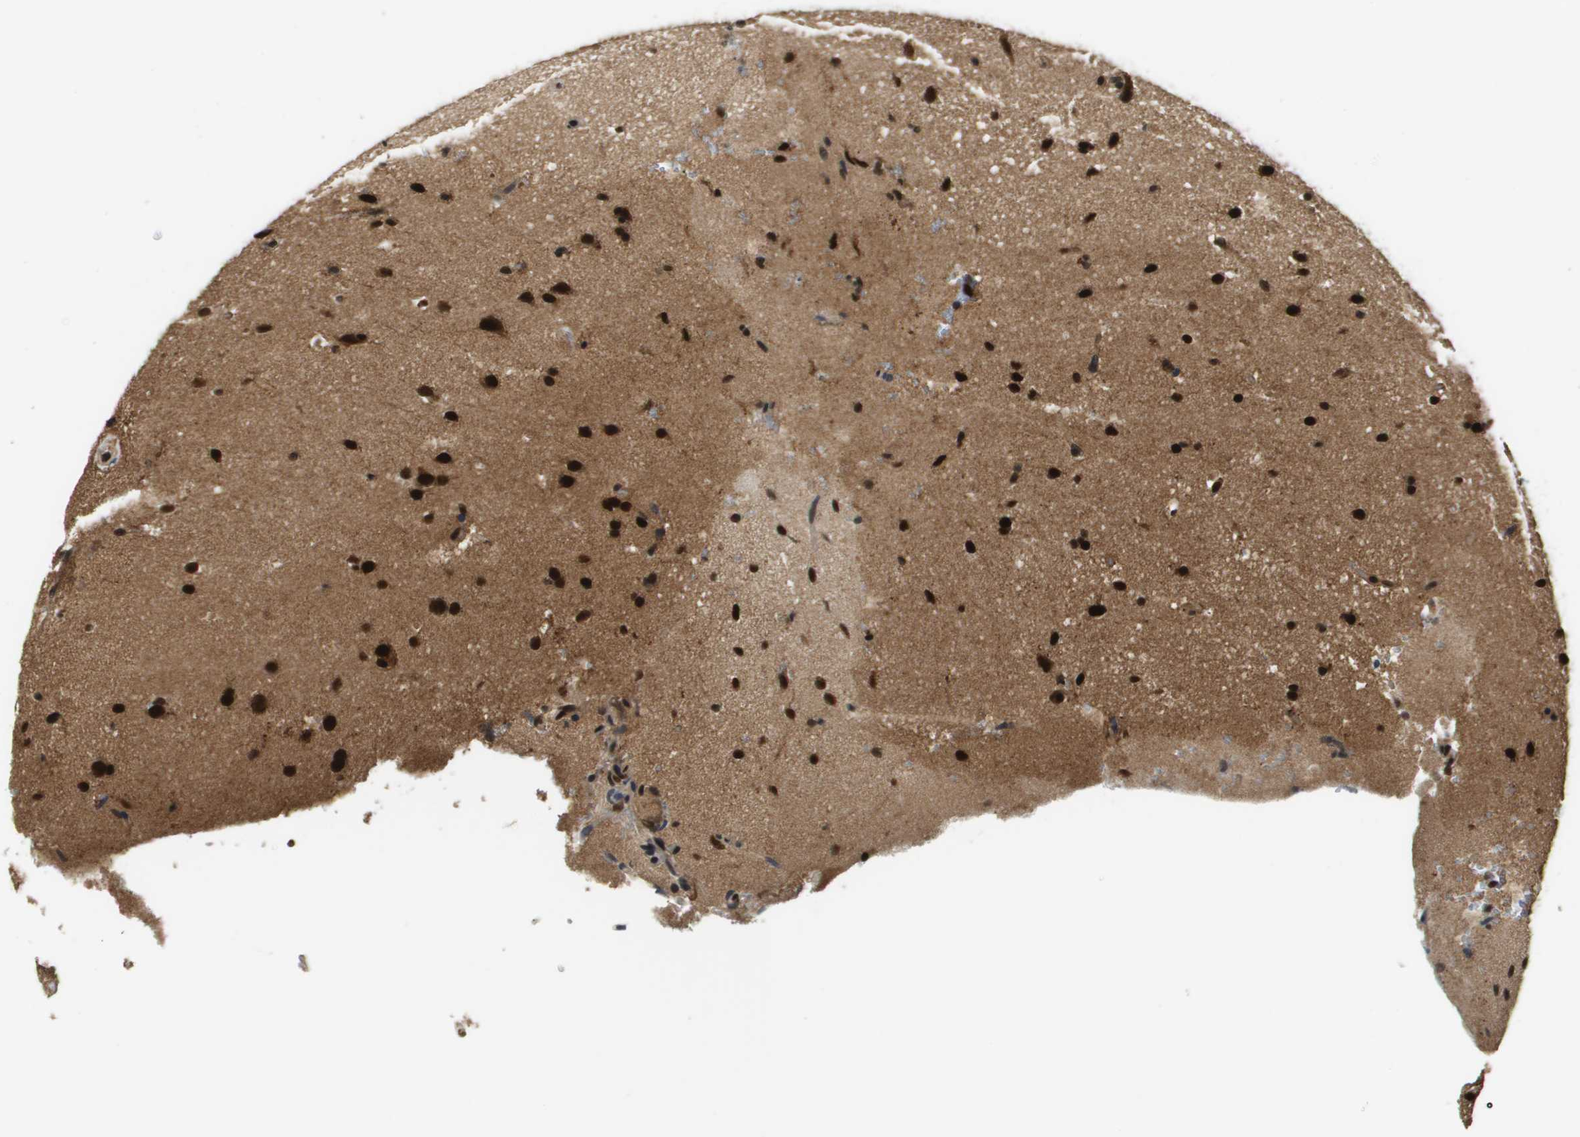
{"staining": {"intensity": "strong", "quantity": ">75%", "location": "cytoplasmic/membranous,nuclear"}, "tissue": "glioma", "cell_type": "Tumor cells", "image_type": "cancer", "snomed": [{"axis": "morphology", "description": "Glioma, malignant, Low grade"}, {"axis": "topography", "description": "Cerebral cortex"}], "caption": "A high amount of strong cytoplasmic/membranous and nuclear positivity is appreciated in approximately >75% of tumor cells in glioma tissue. (DAB (3,3'-diaminobenzidine) IHC with brightfield microscopy, high magnification).", "gene": "RECQL4", "patient": {"sex": "female", "age": 47}}